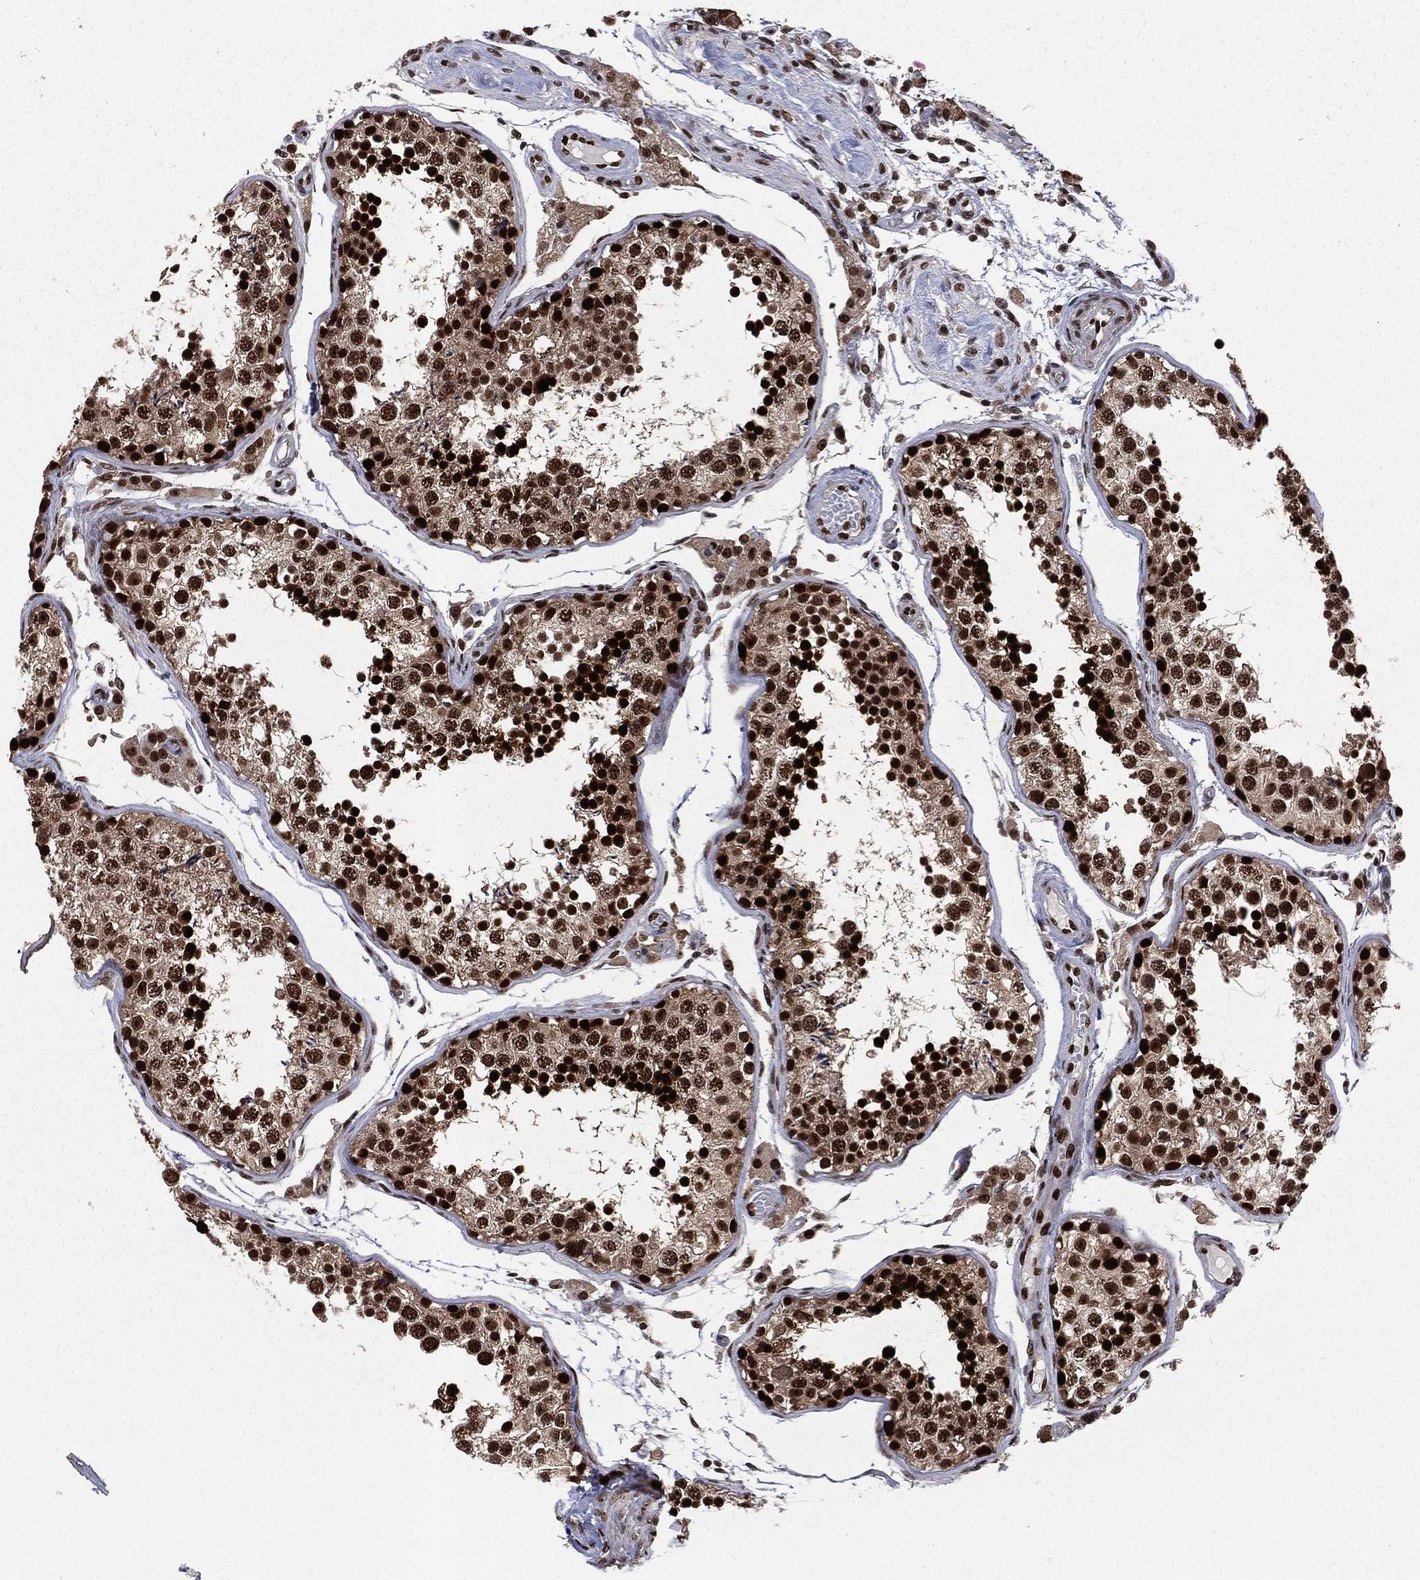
{"staining": {"intensity": "strong", "quantity": ">75%", "location": "nuclear"}, "tissue": "testis", "cell_type": "Cells in seminiferous ducts", "image_type": "normal", "snomed": [{"axis": "morphology", "description": "Normal tissue, NOS"}, {"axis": "topography", "description": "Testis"}], "caption": "Normal testis demonstrates strong nuclear expression in about >75% of cells in seminiferous ducts.", "gene": "POLB", "patient": {"sex": "male", "age": 29}}